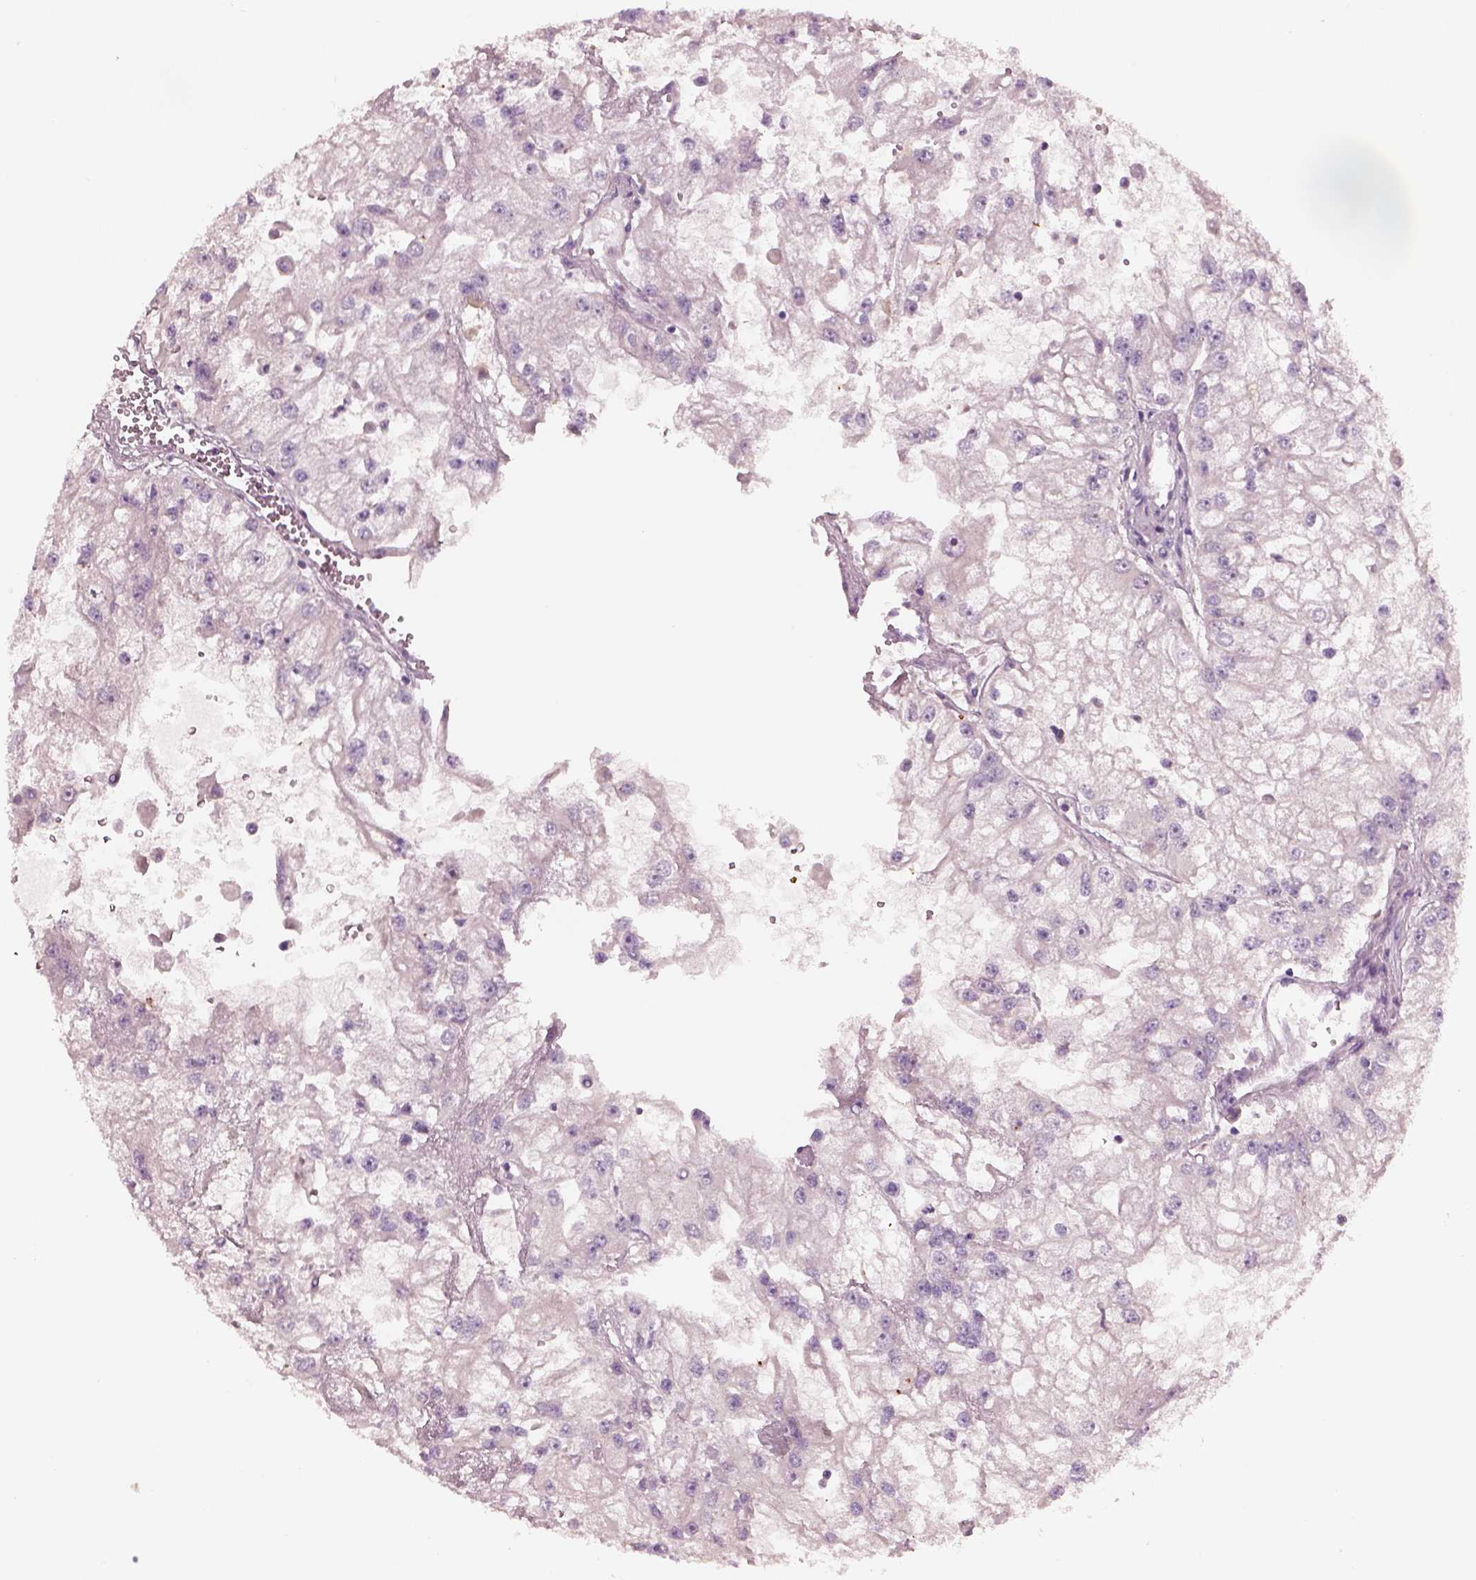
{"staining": {"intensity": "negative", "quantity": "none", "location": "none"}, "tissue": "renal cancer", "cell_type": "Tumor cells", "image_type": "cancer", "snomed": [{"axis": "morphology", "description": "Adenocarcinoma, NOS"}, {"axis": "topography", "description": "Kidney"}], "caption": "Histopathology image shows no protein expression in tumor cells of renal cancer tissue.", "gene": "ELSPBP1", "patient": {"sex": "male", "age": 59}}